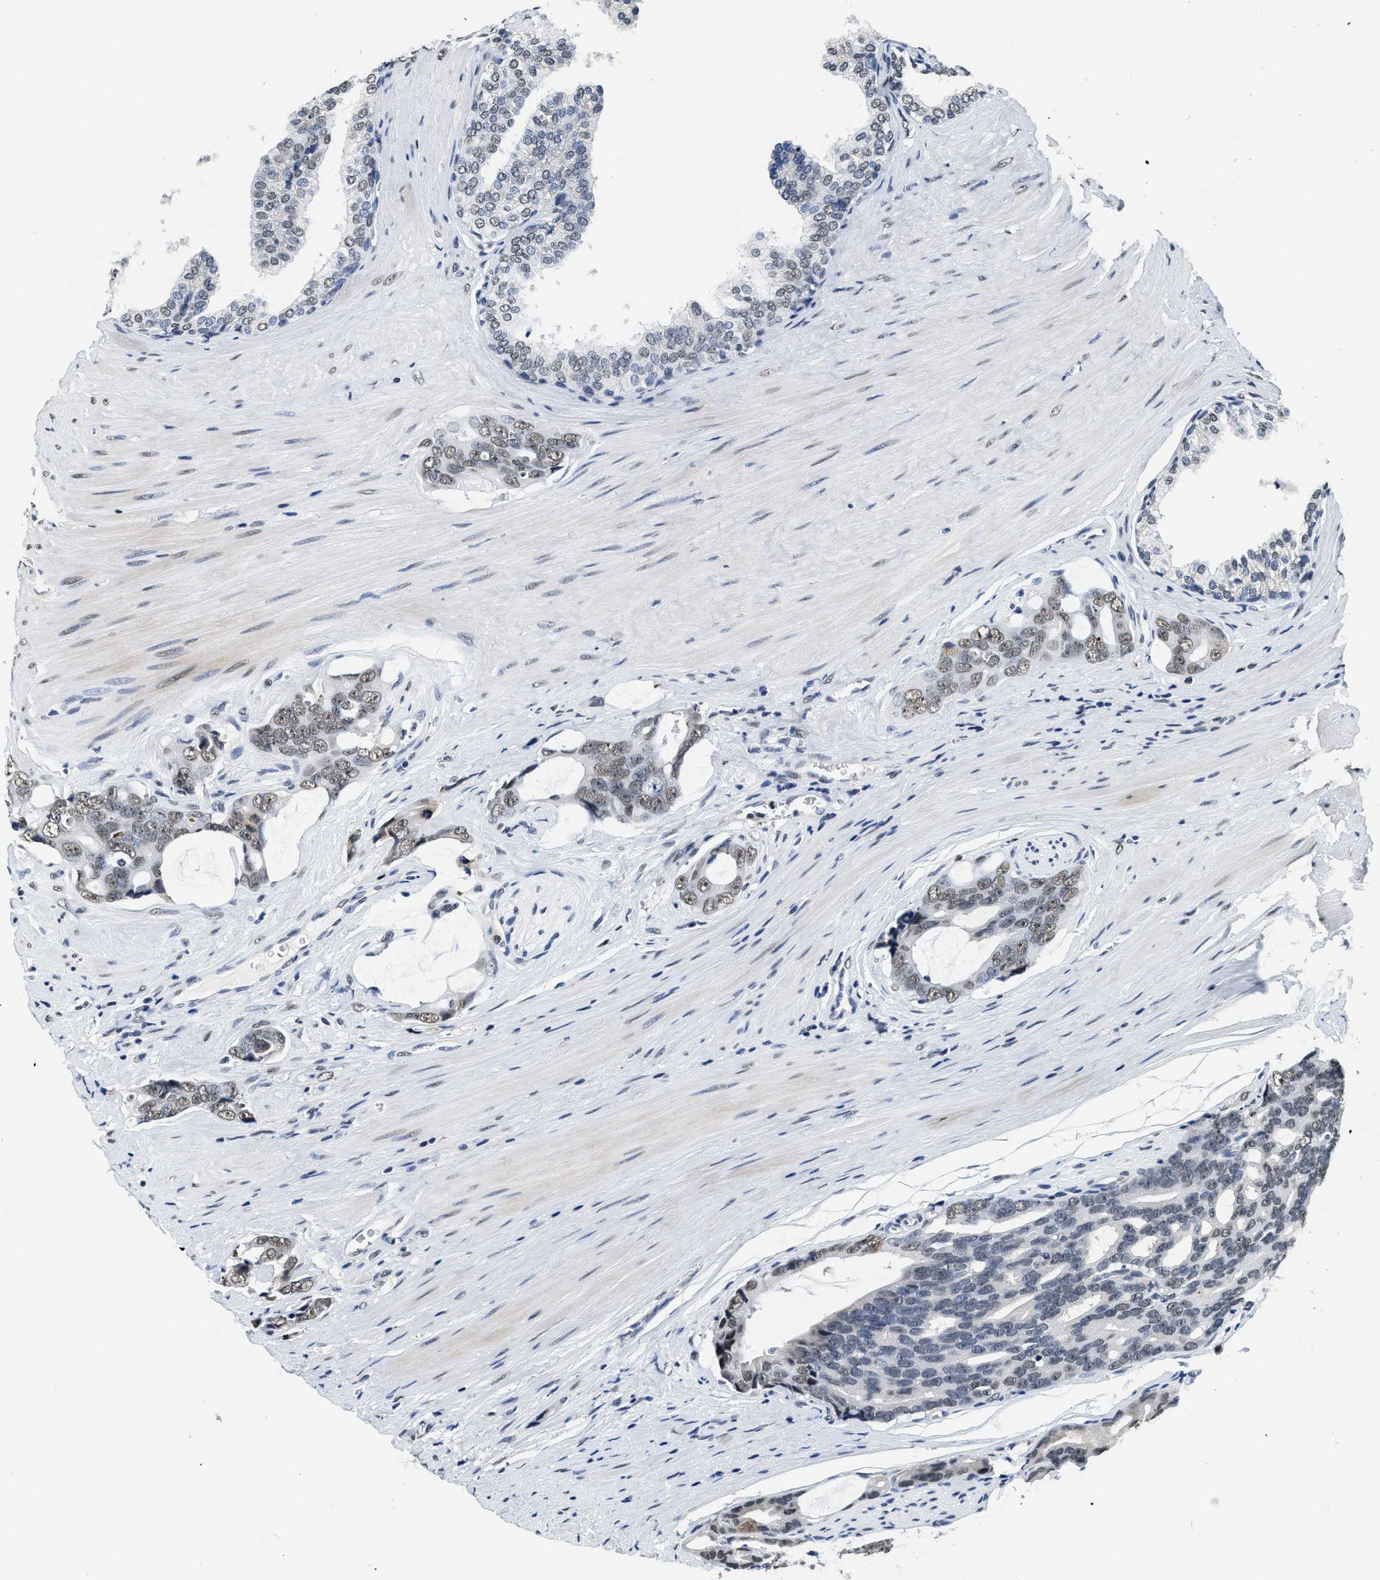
{"staining": {"intensity": "weak", "quantity": "25%-75%", "location": "nuclear"}, "tissue": "prostate cancer", "cell_type": "Tumor cells", "image_type": "cancer", "snomed": [{"axis": "morphology", "description": "Adenocarcinoma, Medium grade"}, {"axis": "topography", "description": "Prostate"}], "caption": "Prostate cancer (medium-grade adenocarcinoma) stained with a brown dye displays weak nuclear positive positivity in approximately 25%-75% of tumor cells.", "gene": "SUPT16H", "patient": {"sex": "male", "age": 53}}